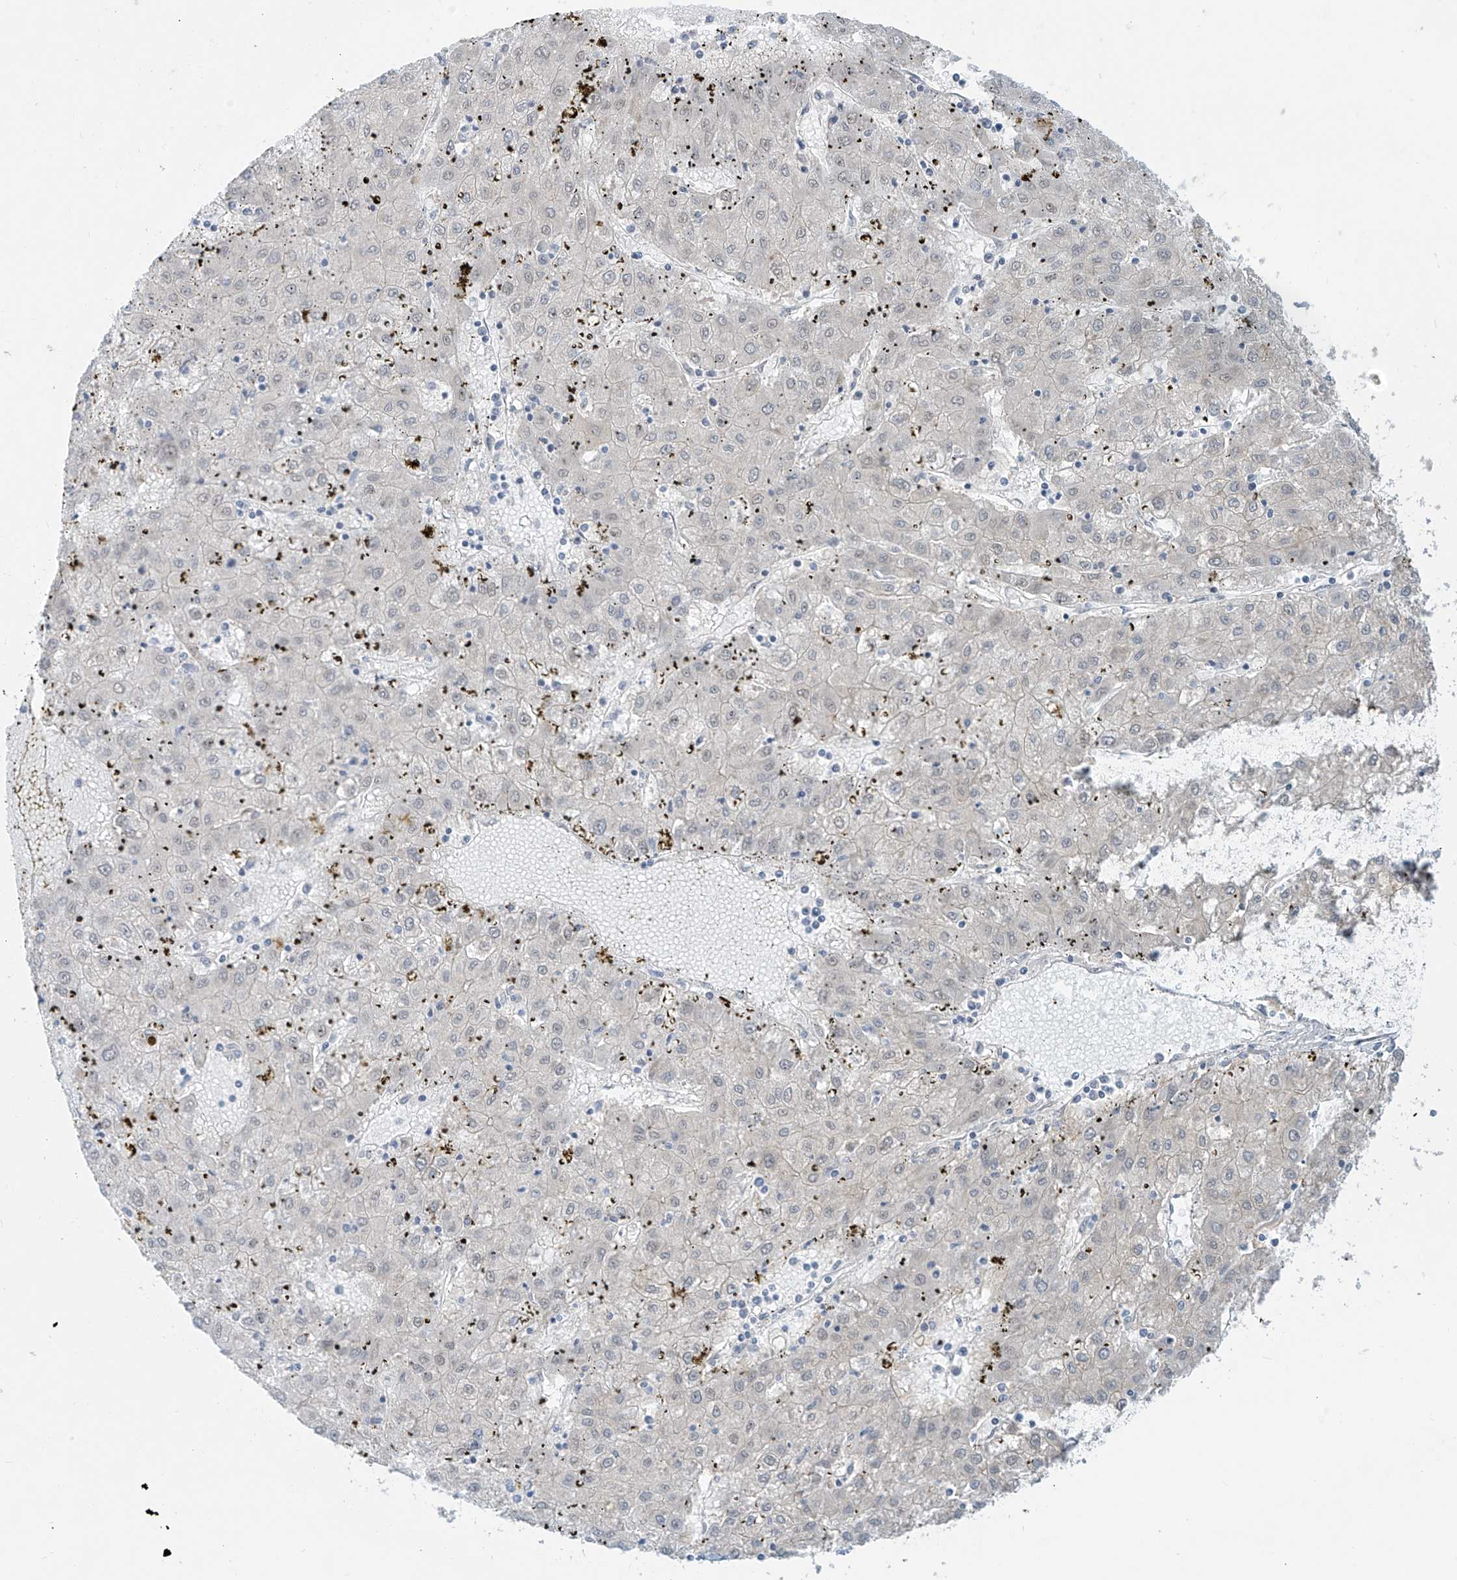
{"staining": {"intensity": "negative", "quantity": "none", "location": "none"}, "tissue": "liver cancer", "cell_type": "Tumor cells", "image_type": "cancer", "snomed": [{"axis": "morphology", "description": "Carcinoma, Hepatocellular, NOS"}, {"axis": "topography", "description": "Liver"}], "caption": "Tumor cells are negative for protein expression in human liver hepatocellular carcinoma.", "gene": "C2orf42", "patient": {"sex": "male", "age": 72}}